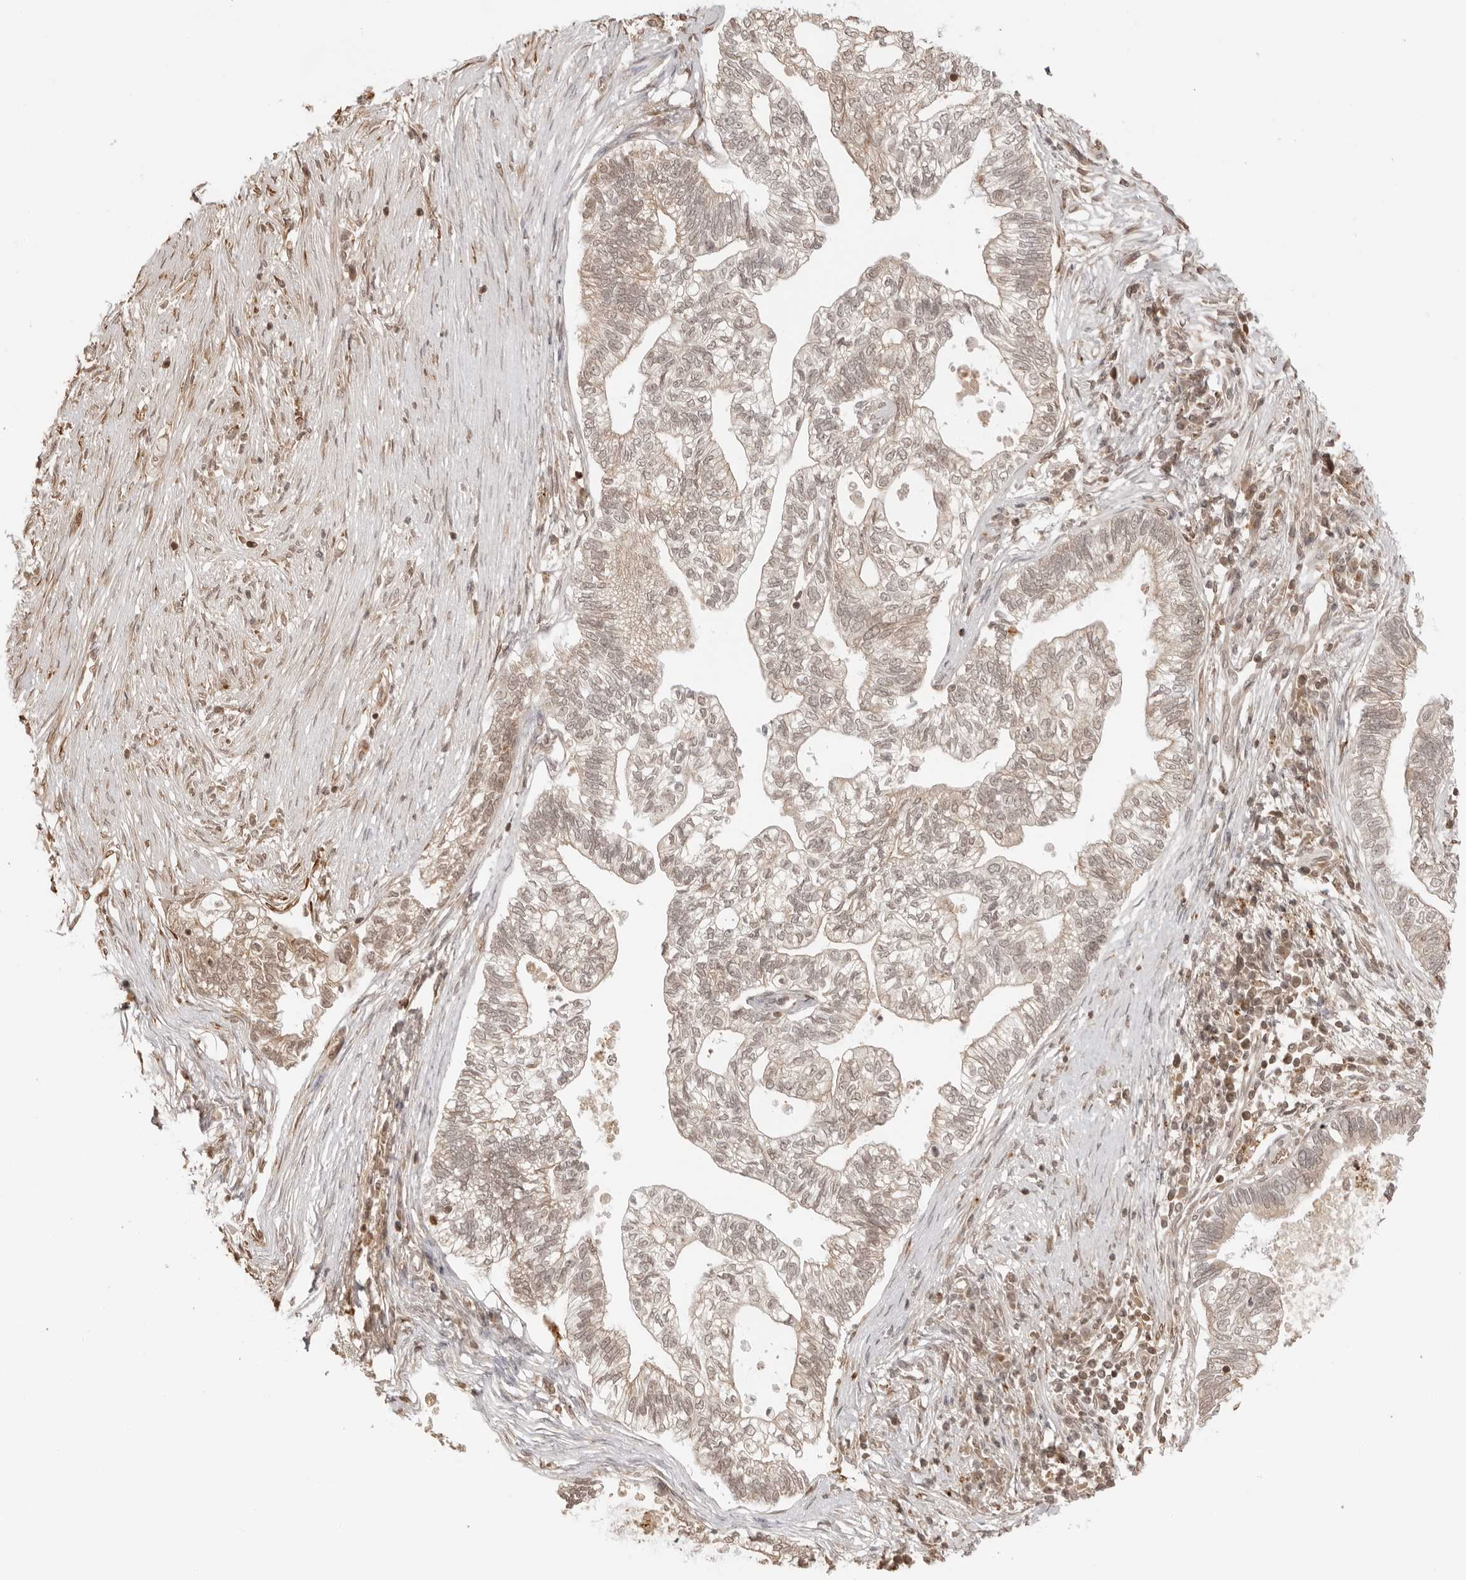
{"staining": {"intensity": "weak", "quantity": ">75%", "location": "nuclear"}, "tissue": "pancreatic cancer", "cell_type": "Tumor cells", "image_type": "cancer", "snomed": [{"axis": "morphology", "description": "Adenocarcinoma, NOS"}, {"axis": "topography", "description": "Pancreas"}], "caption": "Pancreatic cancer (adenocarcinoma) was stained to show a protein in brown. There is low levels of weak nuclear positivity in approximately >75% of tumor cells. Using DAB (brown) and hematoxylin (blue) stains, captured at high magnification using brightfield microscopy.", "gene": "IKBKE", "patient": {"sex": "male", "age": 72}}